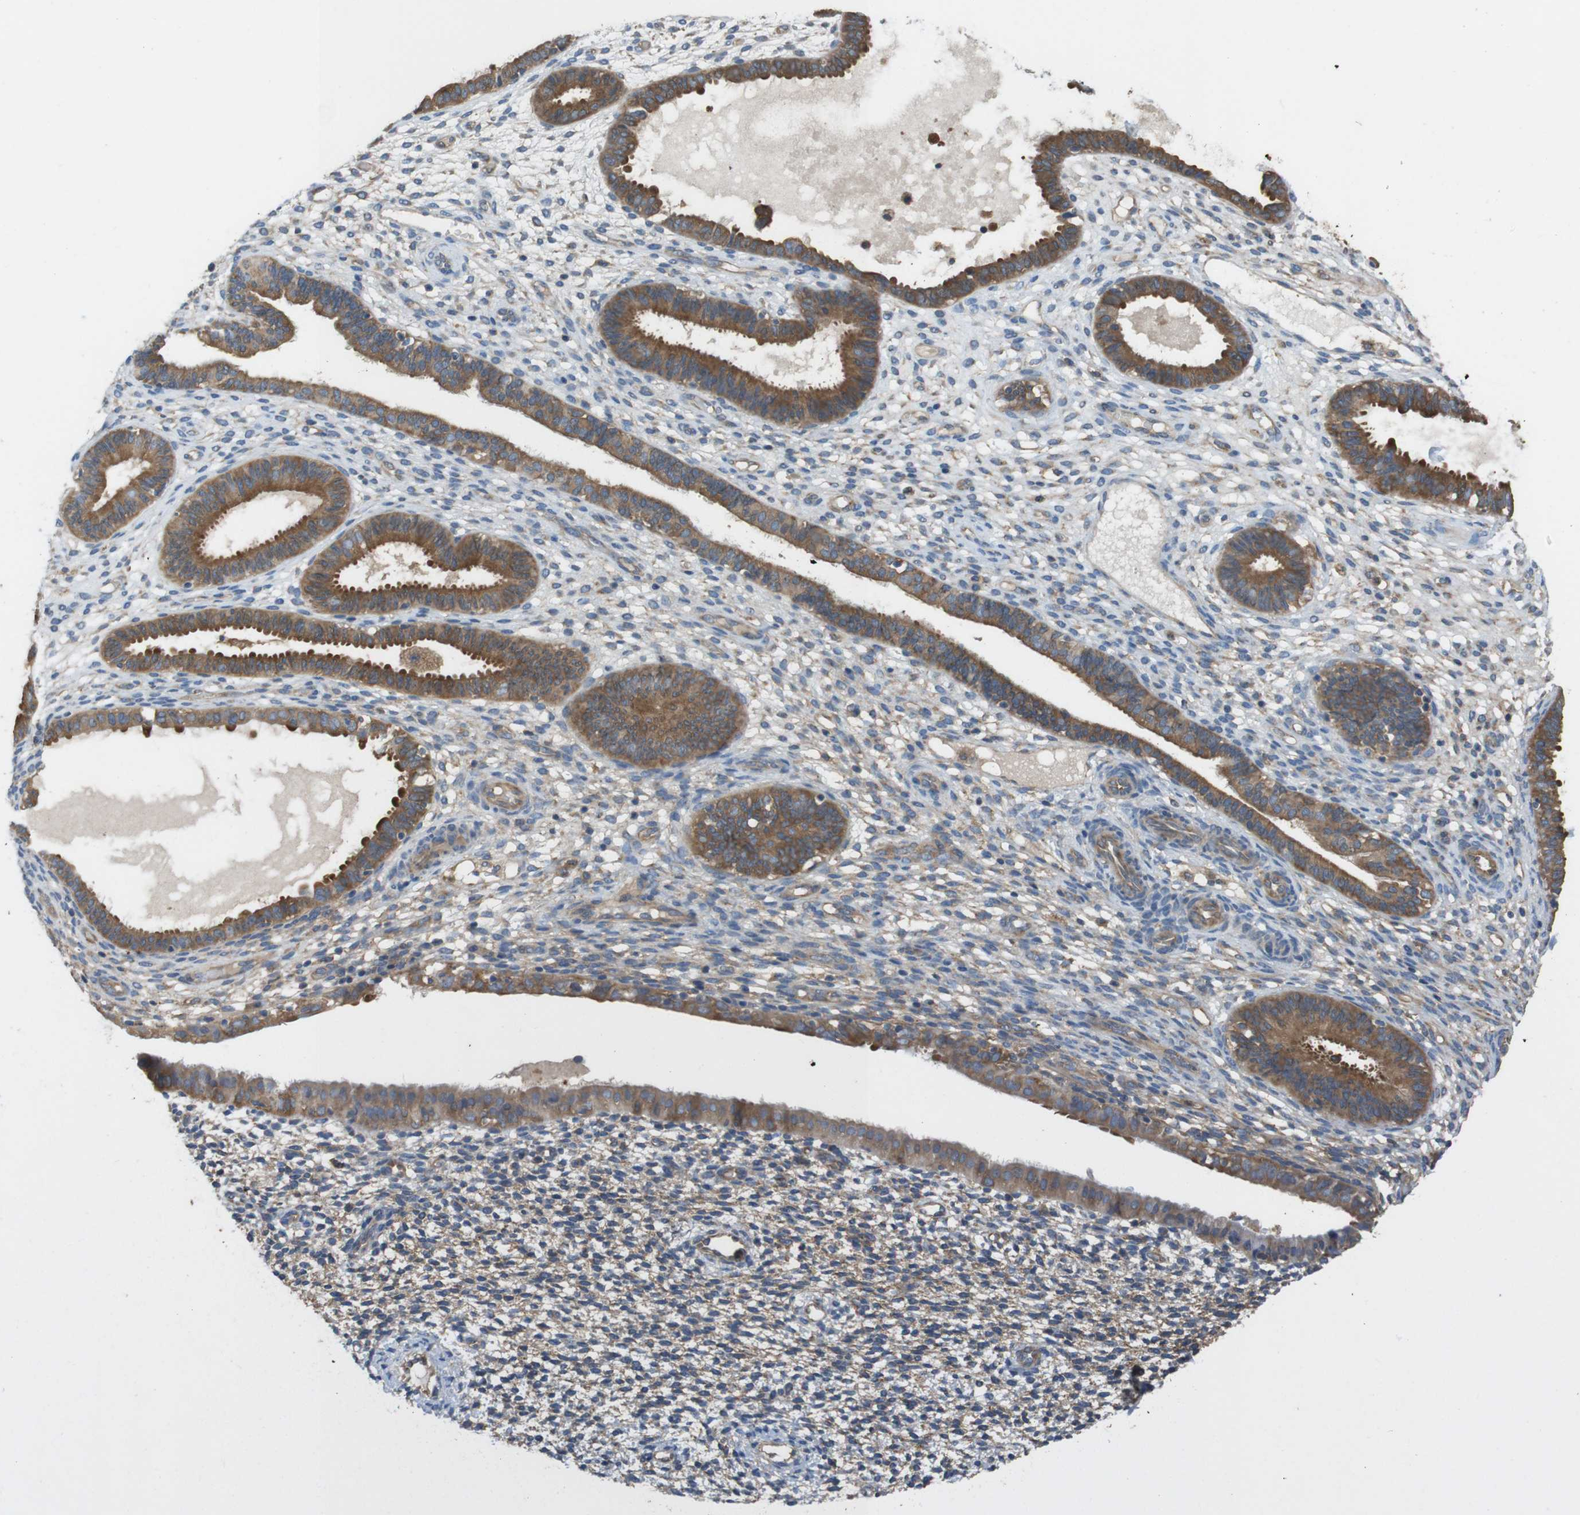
{"staining": {"intensity": "weak", "quantity": "25%-75%", "location": "cytoplasmic/membranous"}, "tissue": "endometrium", "cell_type": "Cells in endometrial stroma", "image_type": "normal", "snomed": [{"axis": "morphology", "description": "Normal tissue, NOS"}, {"axis": "topography", "description": "Endometrium"}], "caption": "The image exhibits a brown stain indicating the presence of a protein in the cytoplasmic/membranous of cells in endometrial stroma in endometrium.", "gene": "DCTN1", "patient": {"sex": "female", "age": 61}}